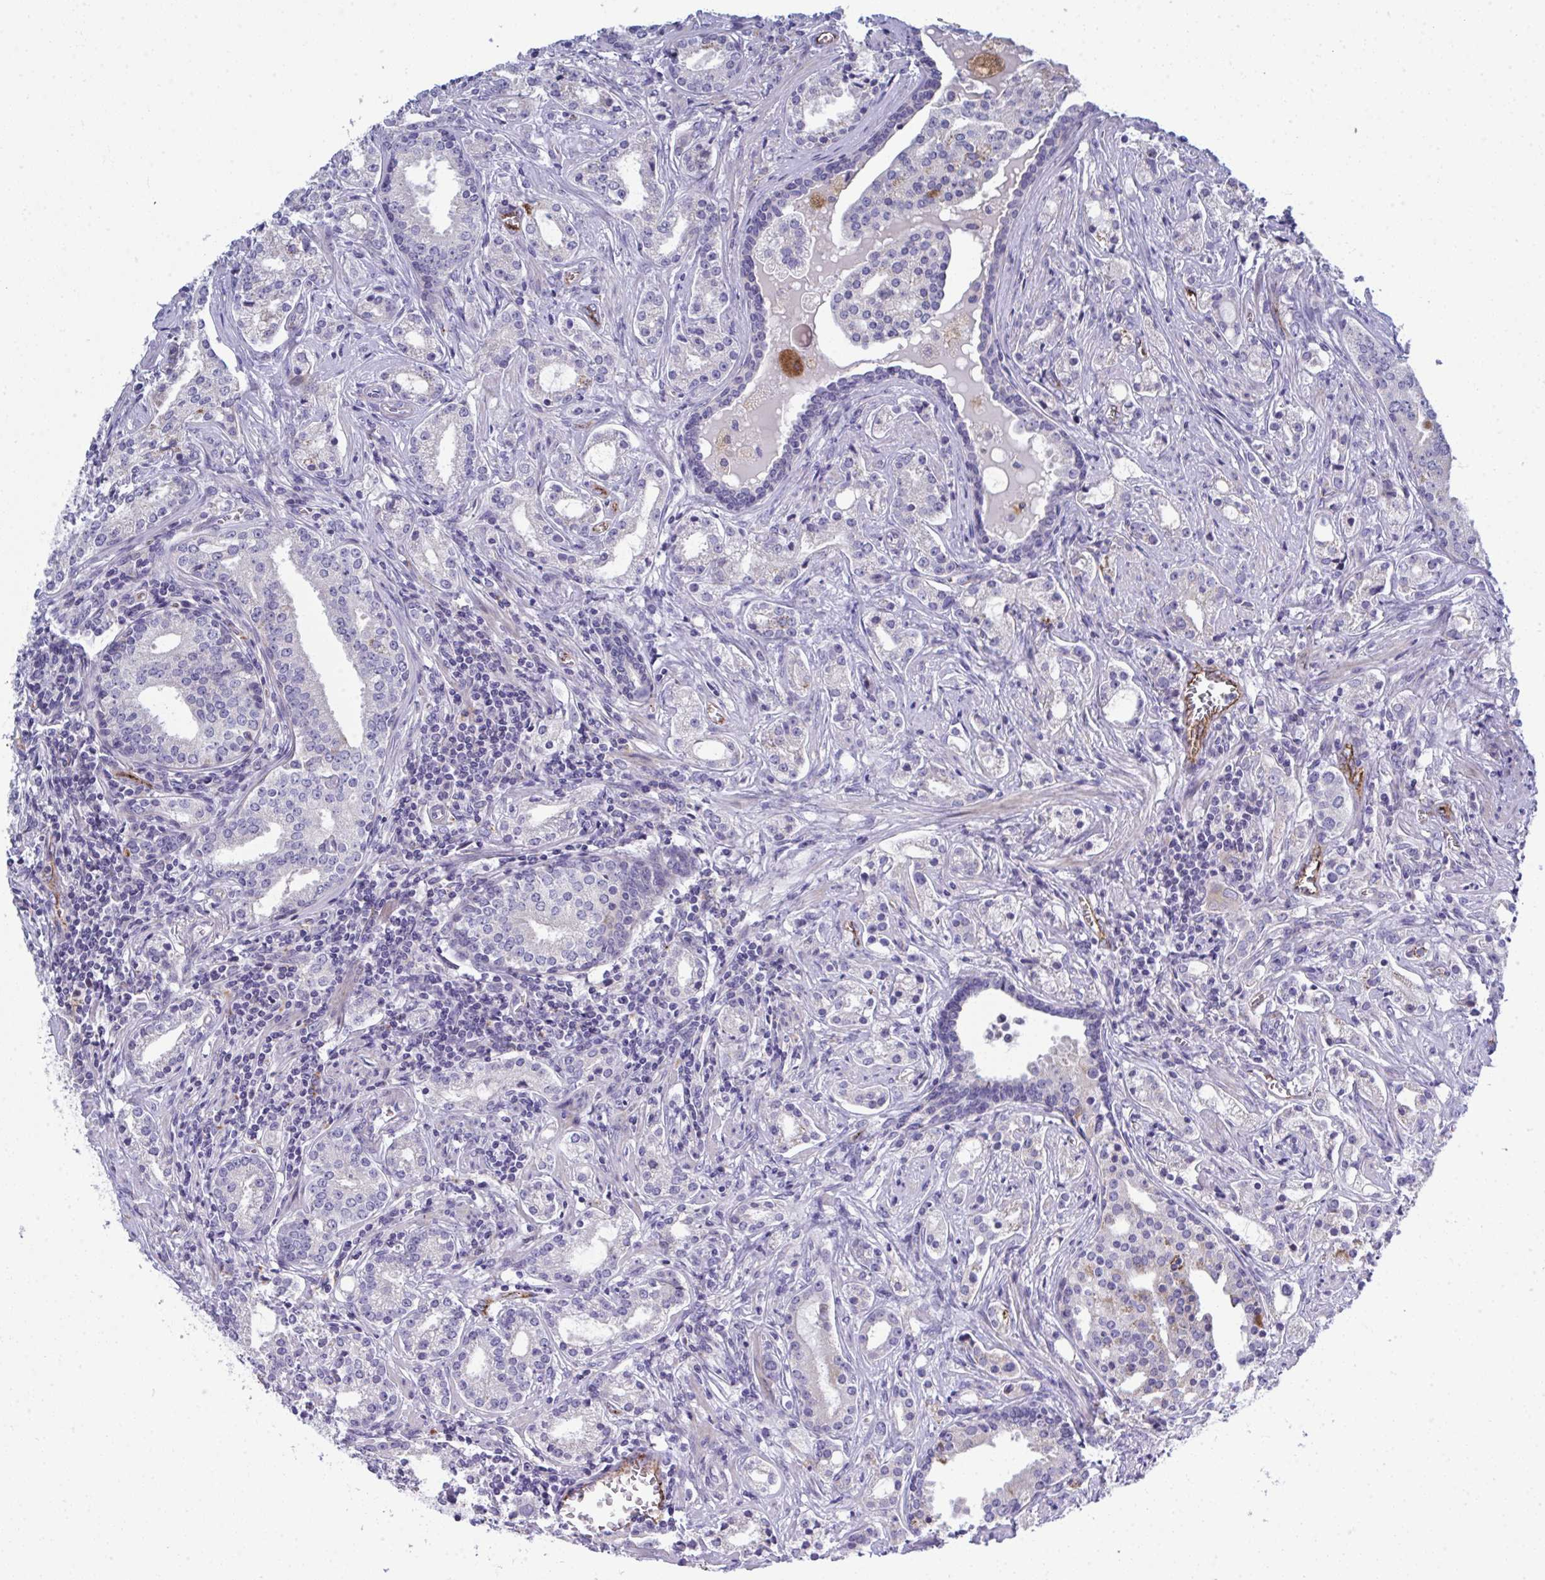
{"staining": {"intensity": "negative", "quantity": "none", "location": "none"}, "tissue": "prostate cancer", "cell_type": "Tumor cells", "image_type": "cancer", "snomed": [{"axis": "morphology", "description": "Adenocarcinoma, Medium grade"}, {"axis": "topography", "description": "Prostate"}], "caption": "Tumor cells show no significant positivity in prostate medium-grade adenocarcinoma.", "gene": "TOR1AIP2", "patient": {"sex": "male", "age": 57}}